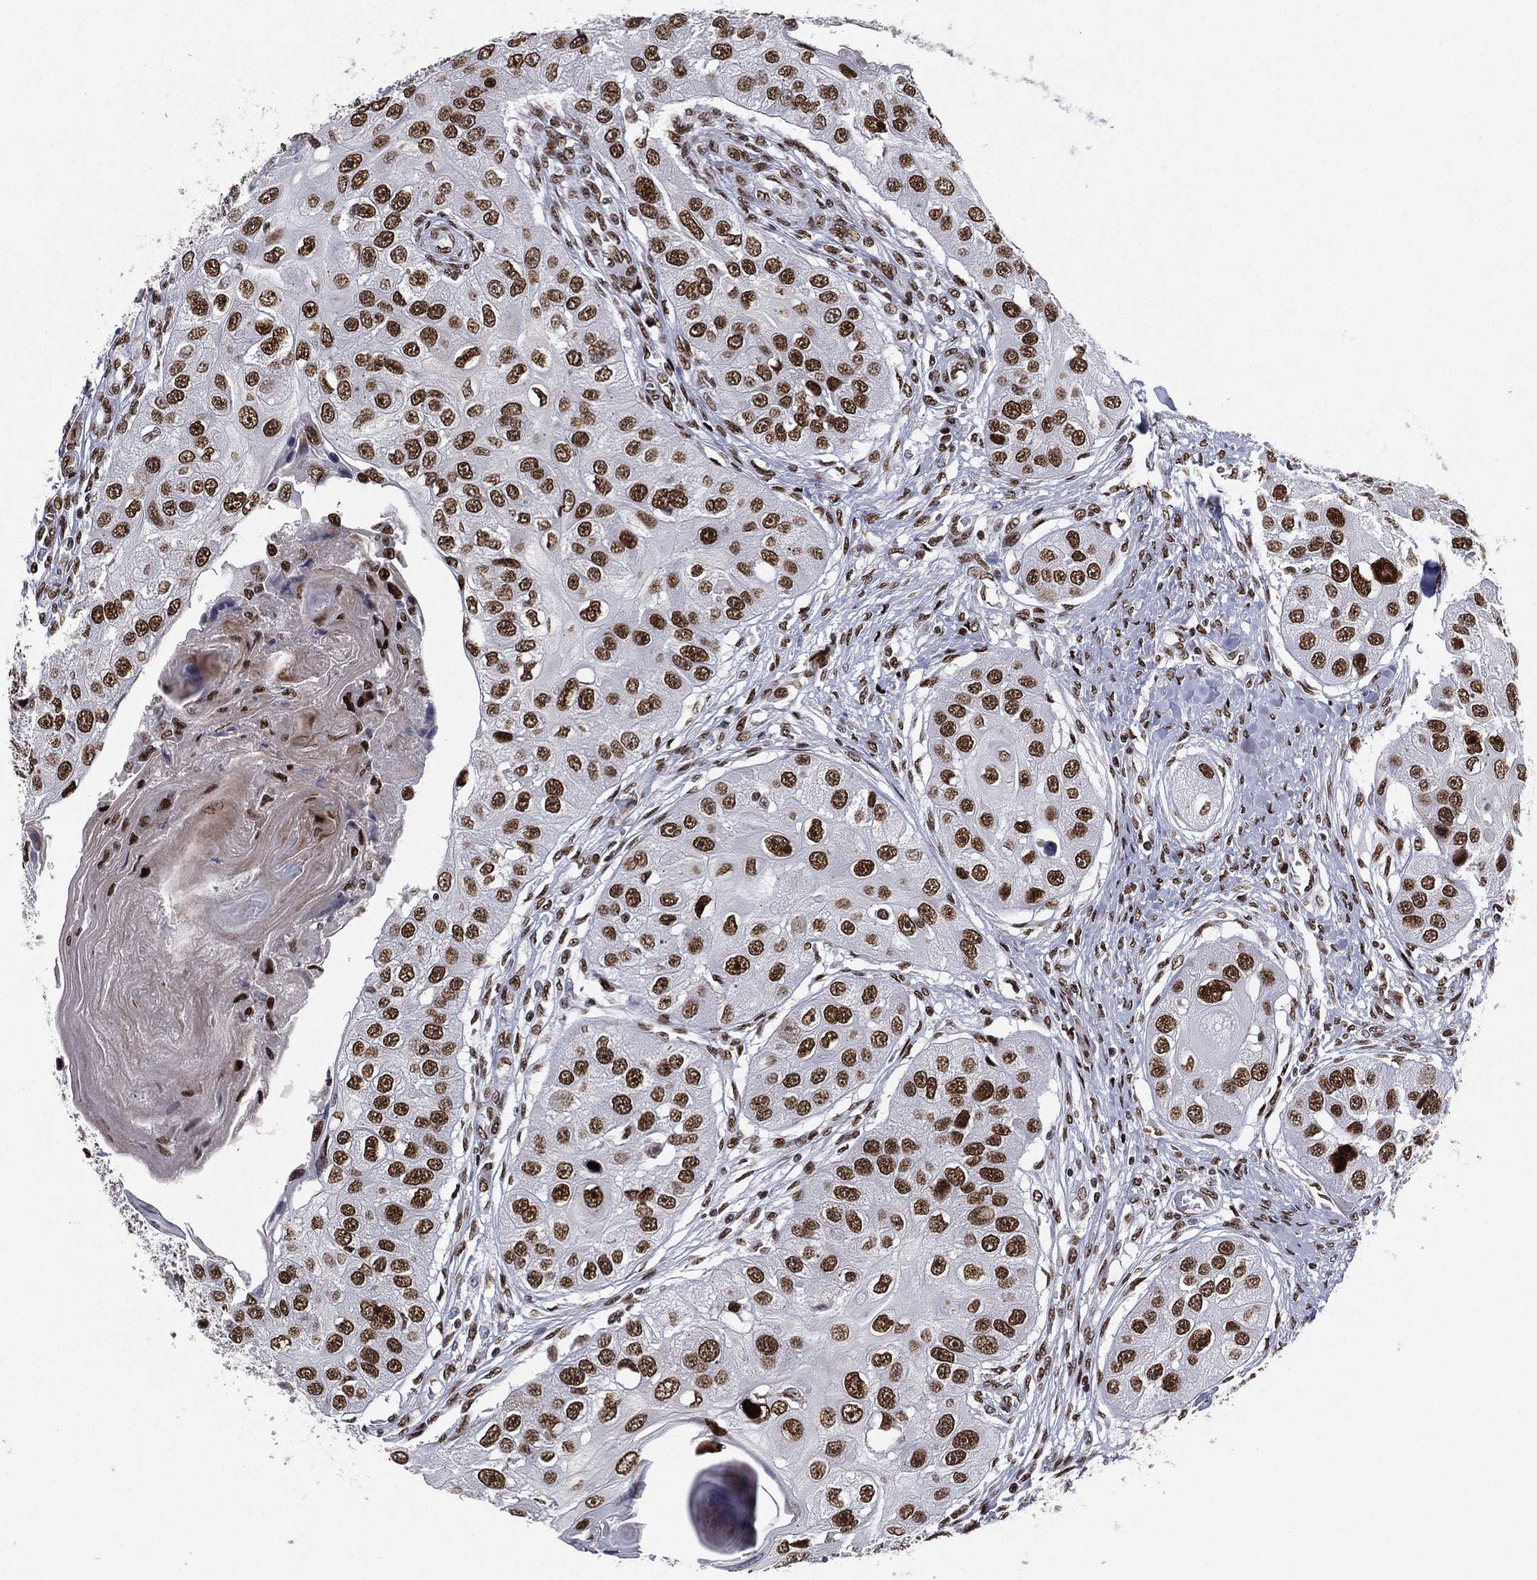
{"staining": {"intensity": "strong", "quantity": ">75%", "location": "nuclear"}, "tissue": "head and neck cancer", "cell_type": "Tumor cells", "image_type": "cancer", "snomed": [{"axis": "morphology", "description": "Normal tissue, NOS"}, {"axis": "morphology", "description": "Squamous cell carcinoma, NOS"}, {"axis": "topography", "description": "Skeletal muscle"}, {"axis": "topography", "description": "Head-Neck"}], "caption": "Head and neck cancer (squamous cell carcinoma) stained with immunohistochemistry reveals strong nuclear positivity in approximately >75% of tumor cells. Using DAB (3,3'-diaminobenzidine) (brown) and hematoxylin (blue) stains, captured at high magnification using brightfield microscopy.", "gene": "RTF1", "patient": {"sex": "male", "age": 51}}